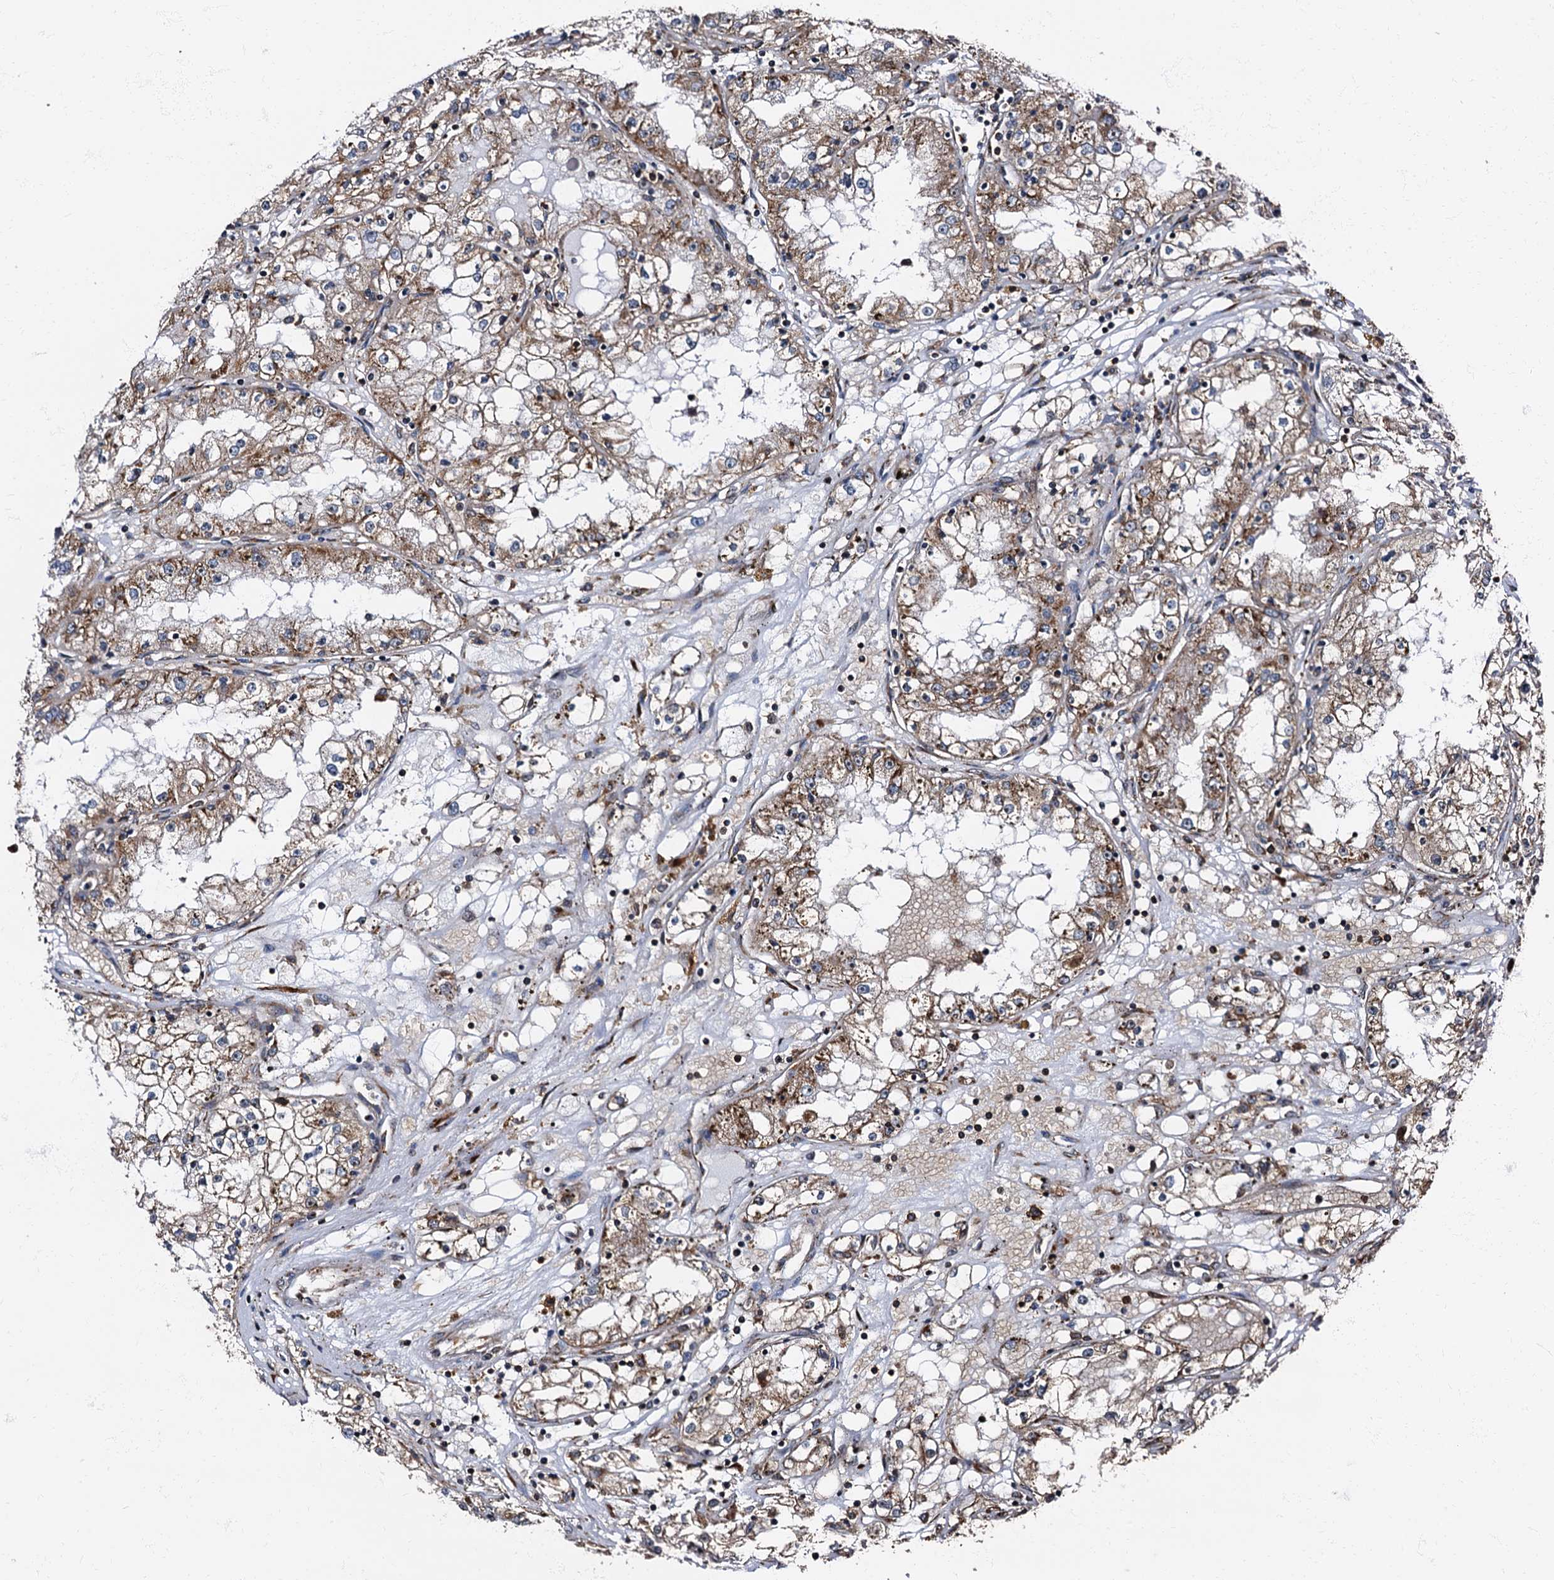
{"staining": {"intensity": "moderate", "quantity": "25%-75%", "location": "cytoplasmic/membranous"}, "tissue": "renal cancer", "cell_type": "Tumor cells", "image_type": "cancer", "snomed": [{"axis": "morphology", "description": "Adenocarcinoma, NOS"}, {"axis": "topography", "description": "Kidney"}], "caption": "A brown stain shows moderate cytoplasmic/membranous positivity of a protein in human renal cancer (adenocarcinoma) tumor cells. The protein of interest is shown in brown color, while the nuclei are stained blue.", "gene": "ATP2C1", "patient": {"sex": "male", "age": 56}}